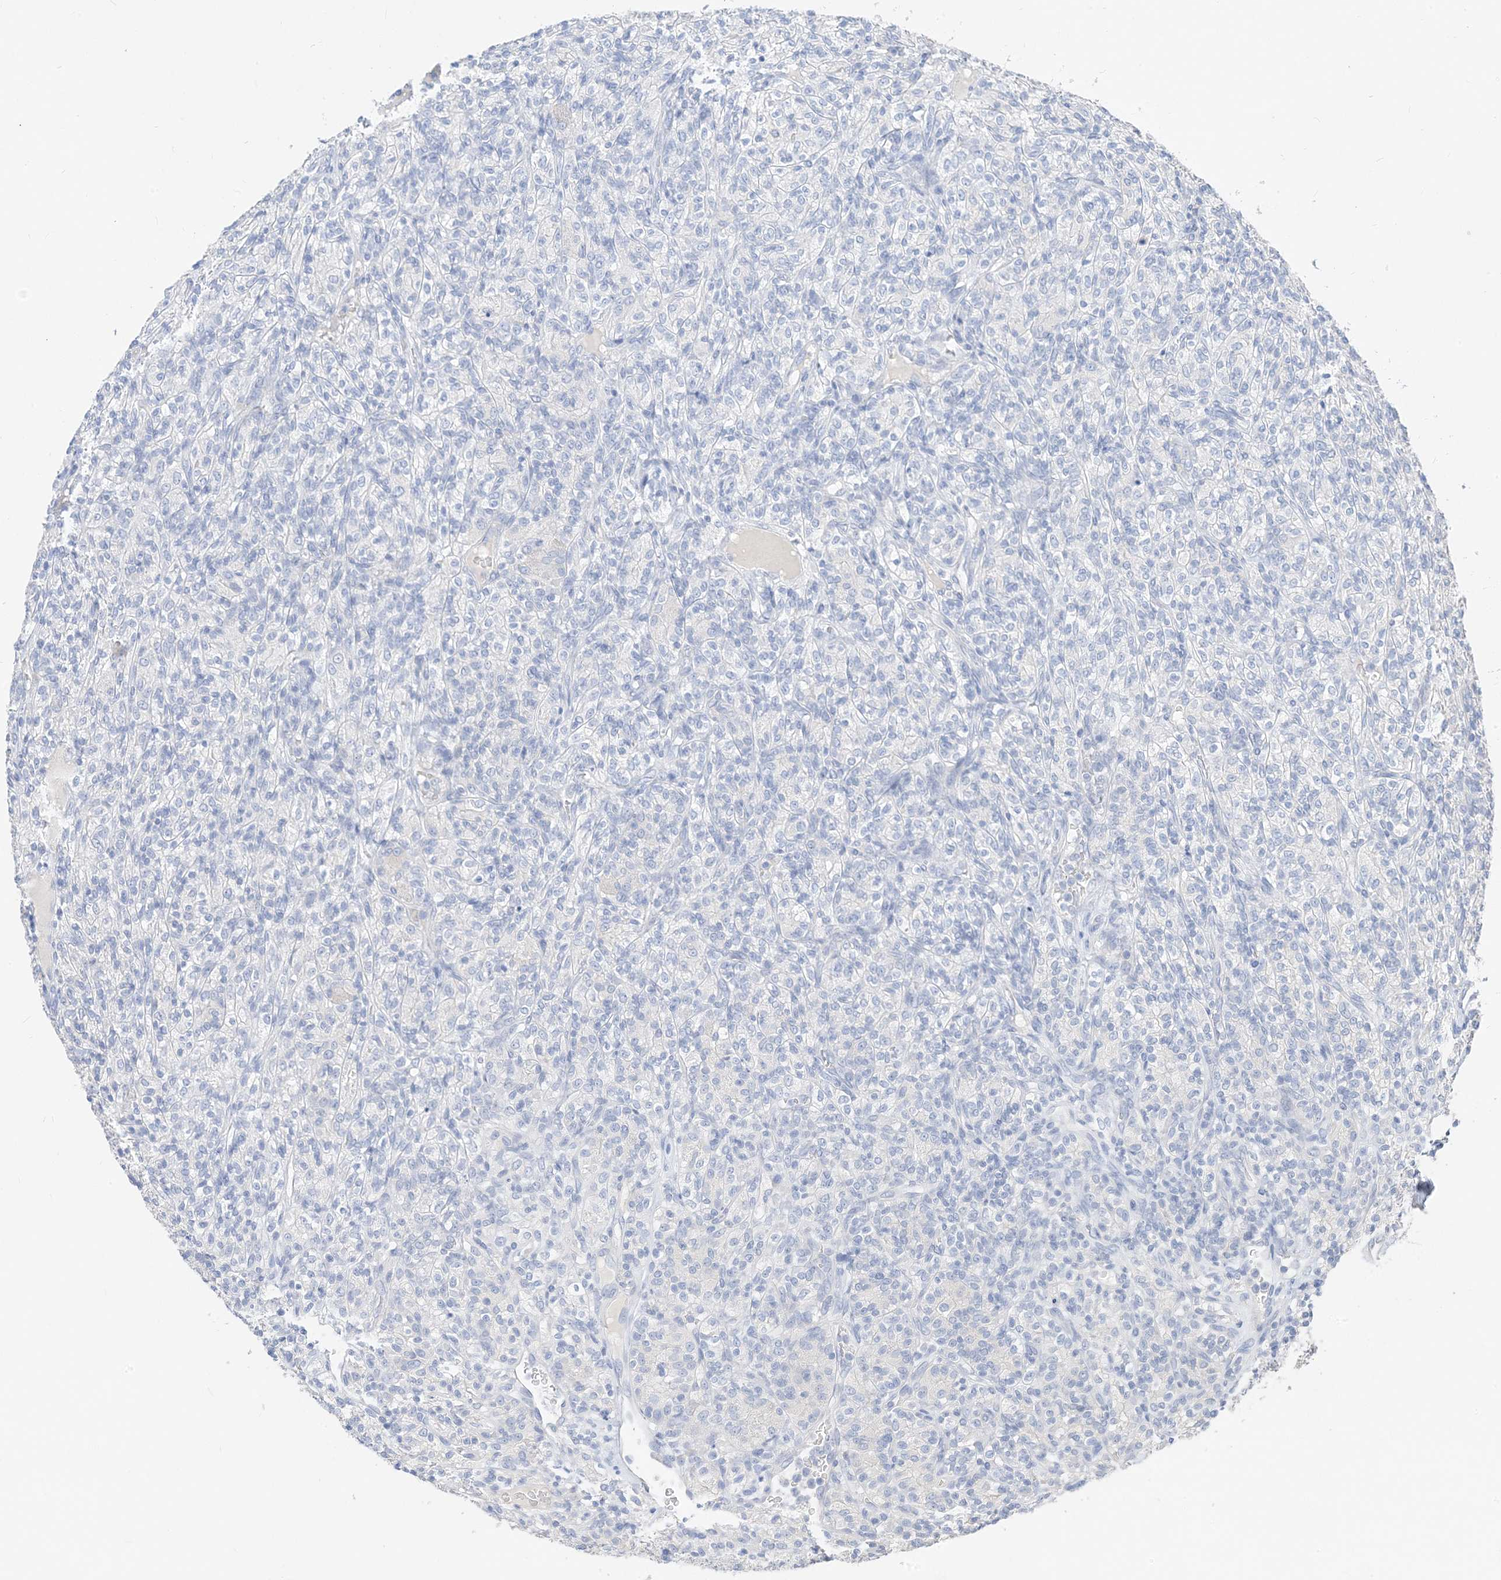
{"staining": {"intensity": "negative", "quantity": "none", "location": "none"}, "tissue": "renal cancer", "cell_type": "Tumor cells", "image_type": "cancer", "snomed": [{"axis": "morphology", "description": "Adenocarcinoma, NOS"}, {"axis": "topography", "description": "Kidney"}], "caption": "Immunohistochemistry (IHC) histopathology image of renal adenocarcinoma stained for a protein (brown), which reveals no expression in tumor cells. (Brightfield microscopy of DAB (3,3'-diaminobenzidine) immunohistochemistry at high magnification).", "gene": "MUC17", "patient": {"sex": "male", "age": 77}}